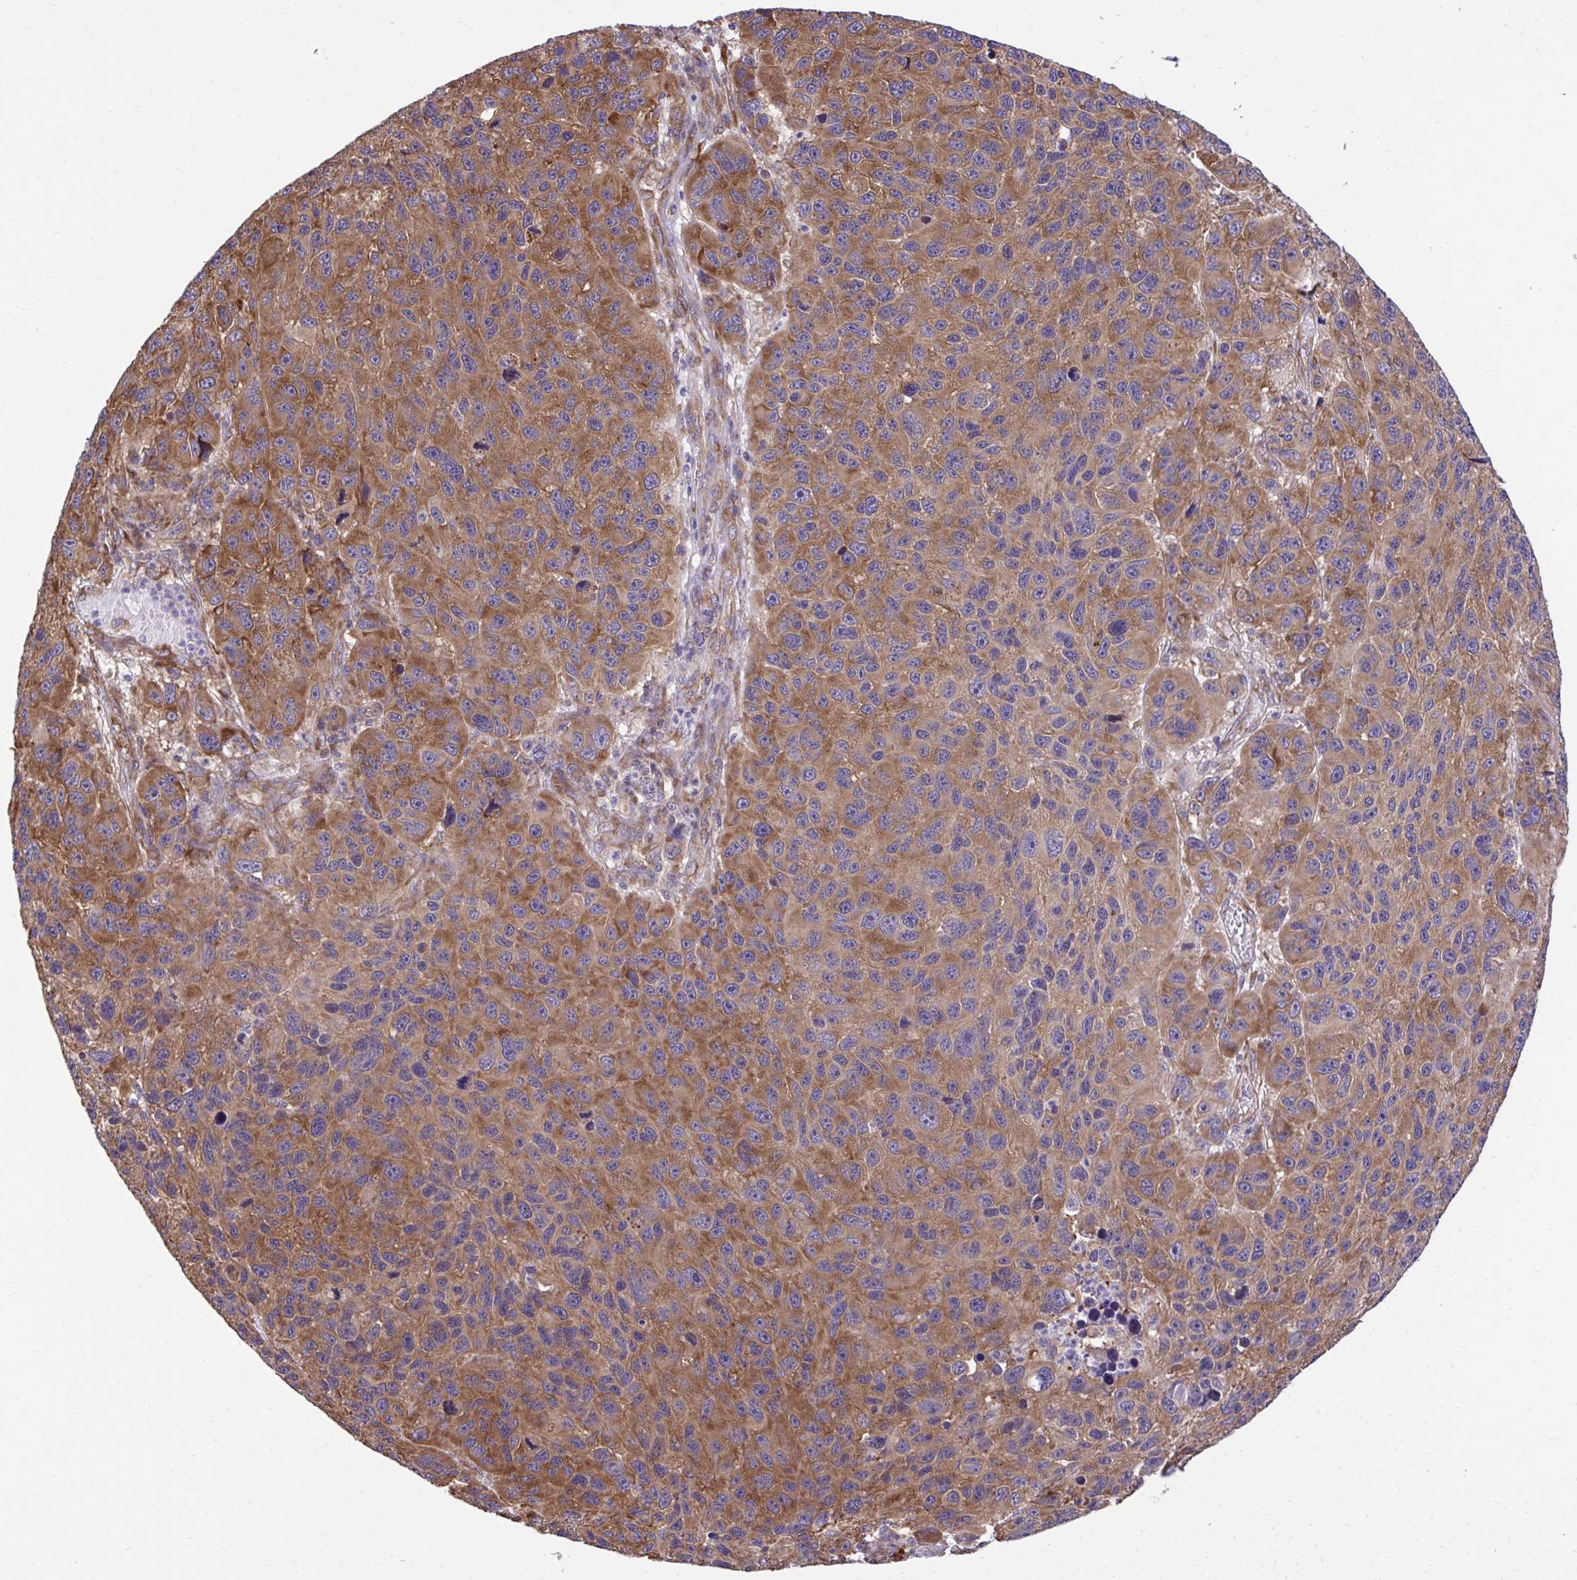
{"staining": {"intensity": "strong", "quantity": ">75%", "location": "cytoplasmic/membranous"}, "tissue": "melanoma", "cell_type": "Tumor cells", "image_type": "cancer", "snomed": [{"axis": "morphology", "description": "Malignant melanoma, NOS"}, {"axis": "topography", "description": "Skin"}], "caption": "The micrograph demonstrates staining of melanoma, revealing strong cytoplasmic/membranous protein expression (brown color) within tumor cells. Using DAB (3,3'-diaminobenzidine) (brown) and hematoxylin (blue) stains, captured at high magnification using brightfield microscopy.", "gene": "RPS15", "patient": {"sex": "male", "age": 53}}